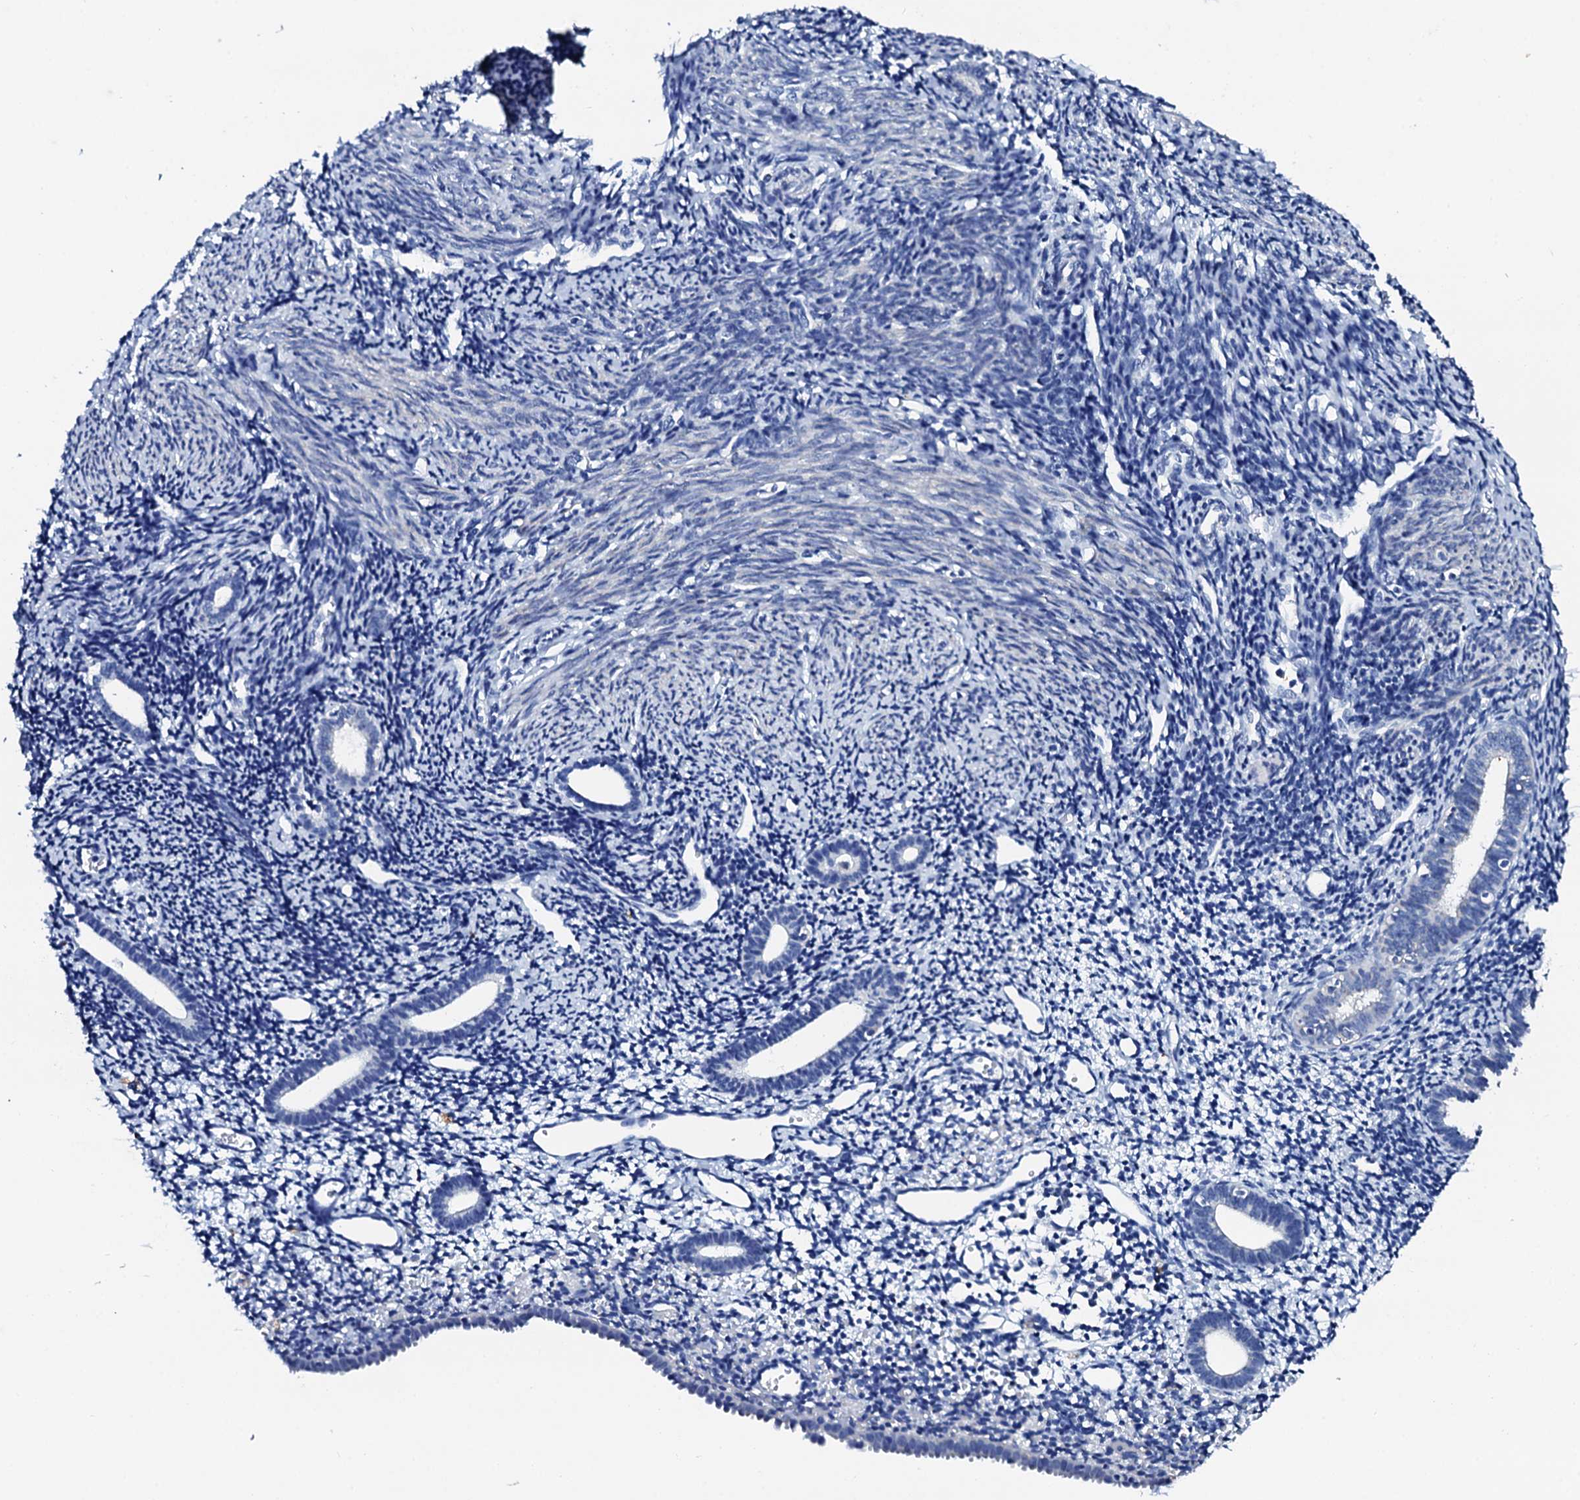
{"staining": {"intensity": "negative", "quantity": "none", "location": "none"}, "tissue": "endometrium", "cell_type": "Cells in endometrial stroma", "image_type": "normal", "snomed": [{"axis": "morphology", "description": "Normal tissue, NOS"}, {"axis": "topography", "description": "Endometrium"}], "caption": "Endometrium was stained to show a protein in brown. There is no significant positivity in cells in endometrial stroma. Brightfield microscopy of immunohistochemistry (IHC) stained with DAB (3,3'-diaminobenzidine) (brown) and hematoxylin (blue), captured at high magnification.", "gene": "GLB1L3", "patient": {"sex": "female", "age": 56}}